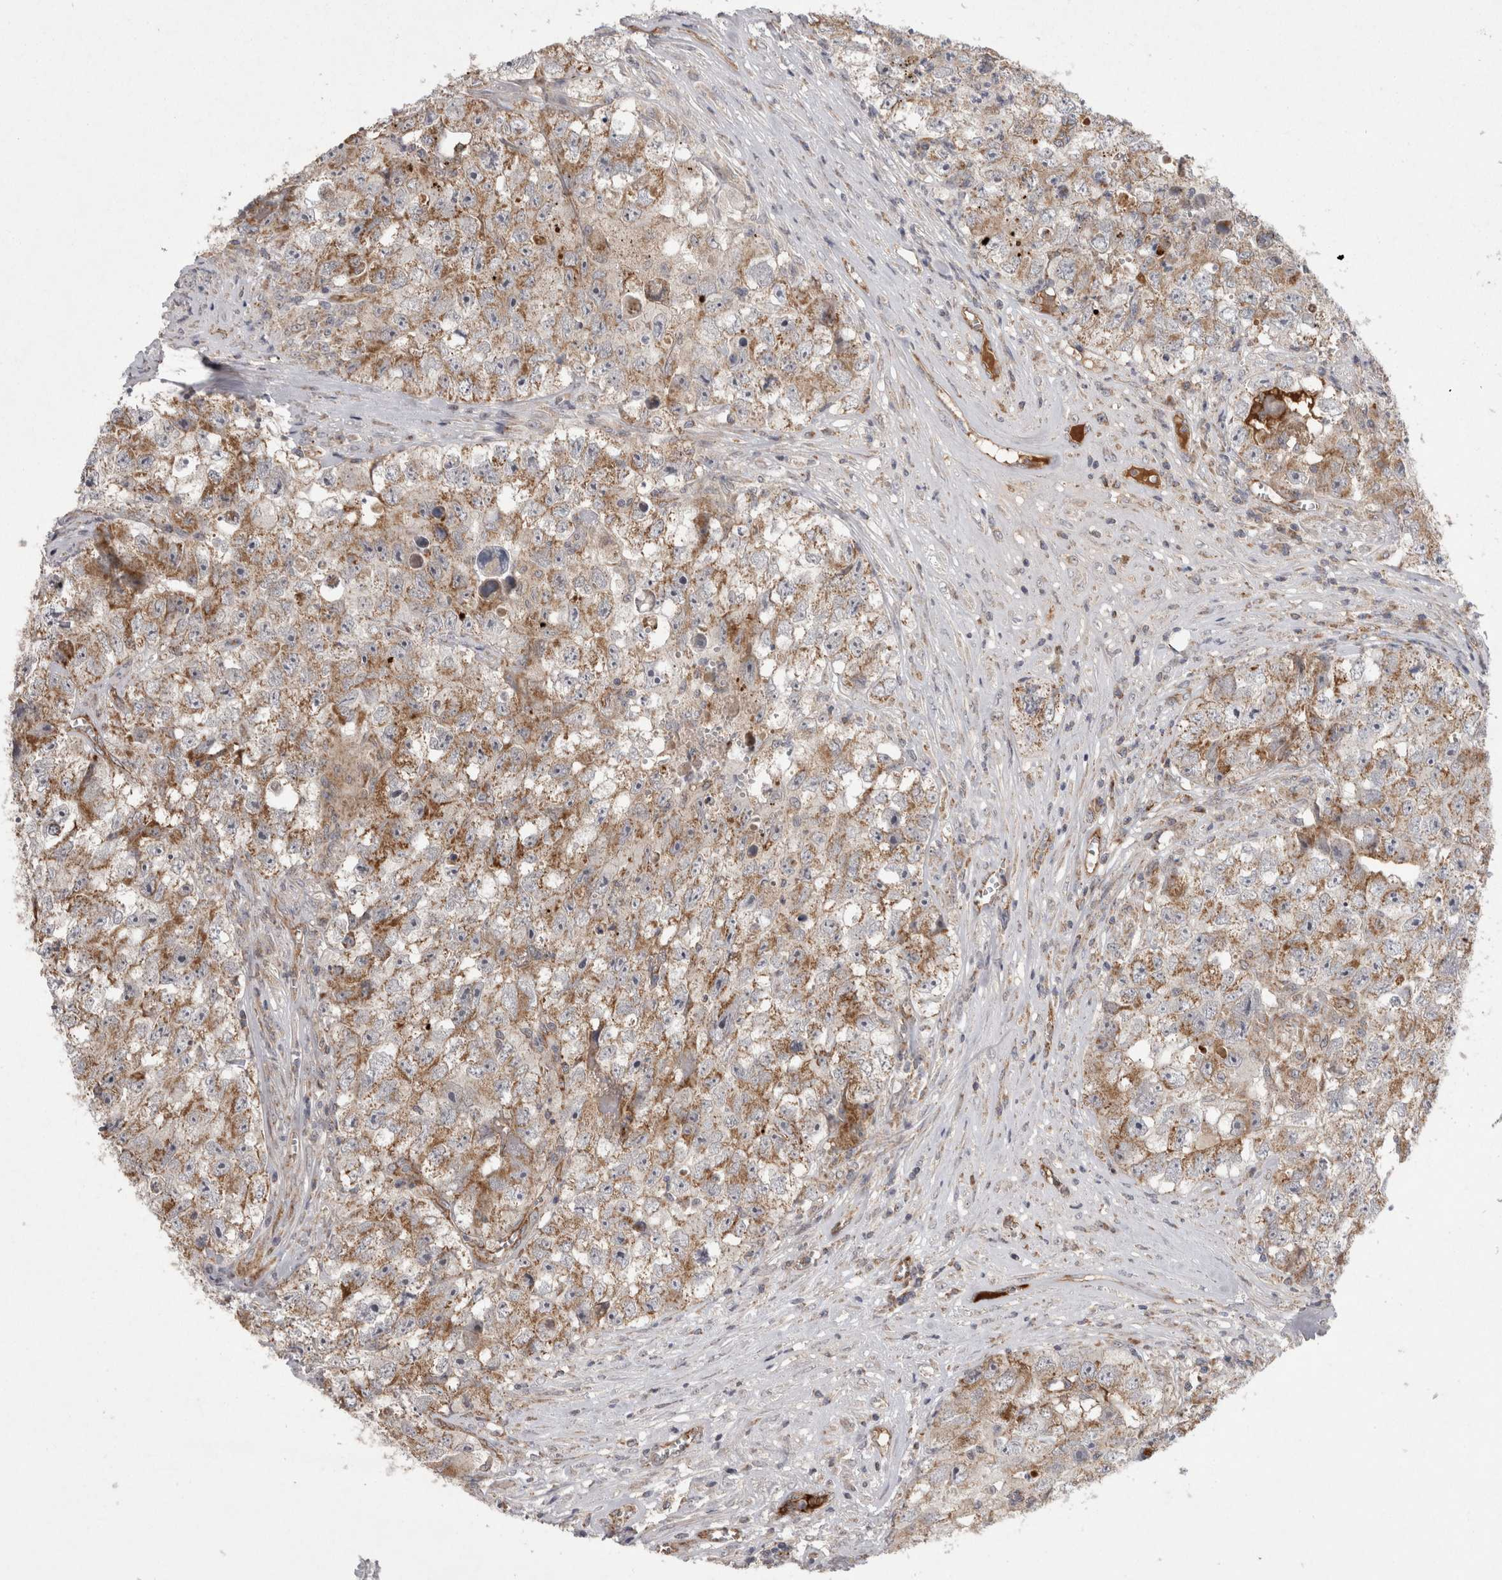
{"staining": {"intensity": "moderate", "quantity": ">75%", "location": "cytoplasmic/membranous"}, "tissue": "testis cancer", "cell_type": "Tumor cells", "image_type": "cancer", "snomed": [{"axis": "morphology", "description": "Seminoma, NOS"}, {"axis": "morphology", "description": "Carcinoma, Embryonal, NOS"}, {"axis": "topography", "description": "Testis"}], "caption": "Immunohistochemical staining of human testis cancer (embryonal carcinoma) demonstrates medium levels of moderate cytoplasmic/membranous protein positivity in about >75% of tumor cells. (DAB (3,3'-diaminobenzidine) IHC with brightfield microscopy, high magnification).", "gene": "DARS2", "patient": {"sex": "male", "age": 43}}